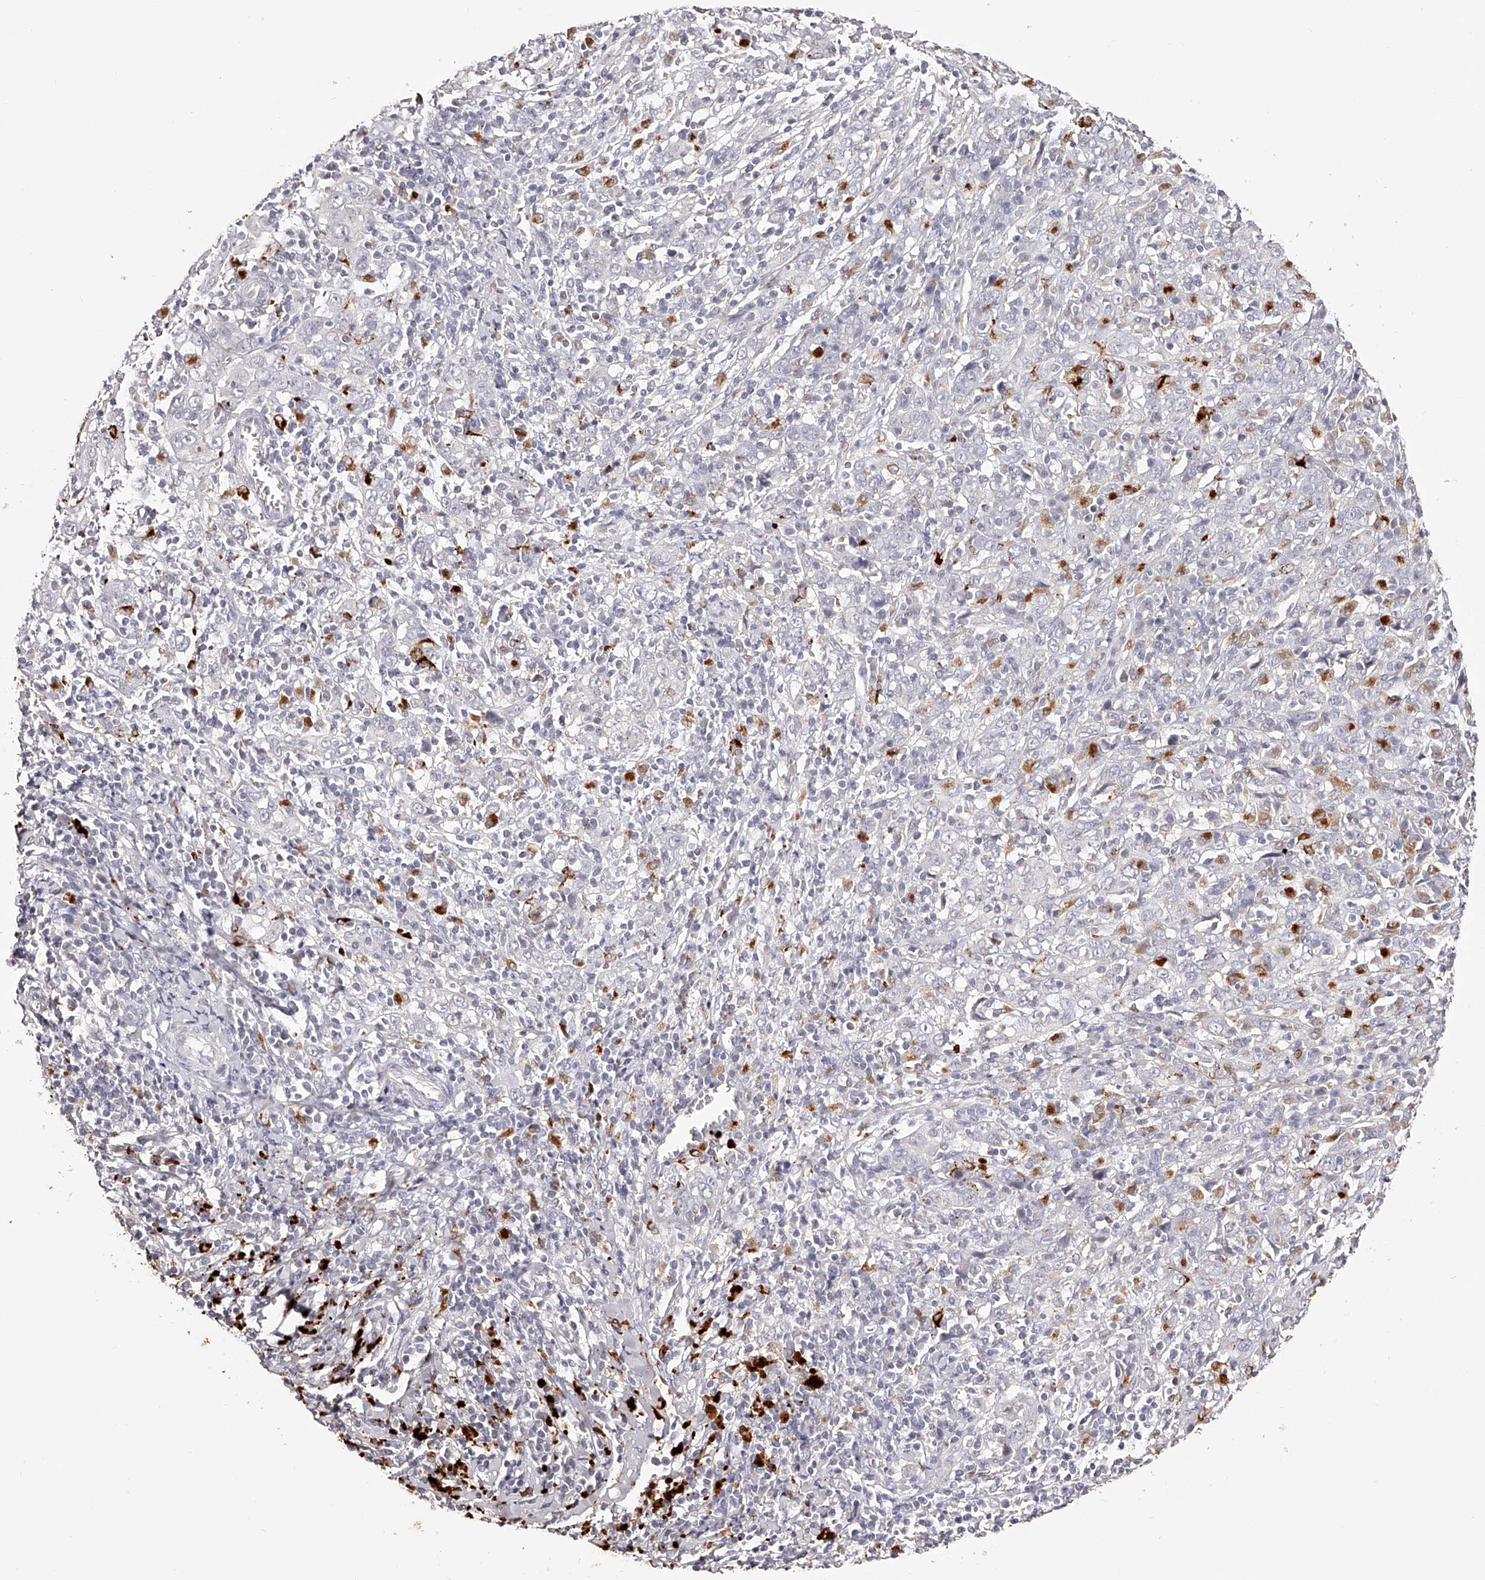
{"staining": {"intensity": "negative", "quantity": "none", "location": "none"}, "tissue": "cervical cancer", "cell_type": "Tumor cells", "image_type": "cancer", "snomed": [{"axis": "morphology", "description": "Squamous cell carcinoma, NOS"}, {"axis": "topography", "description": "Cervix"}], "caption": "There is no significant positivity in tumor cells of cervical cancer.", "gene": "SLC35D3", "patient": {"sex": "female", "age": 46}}